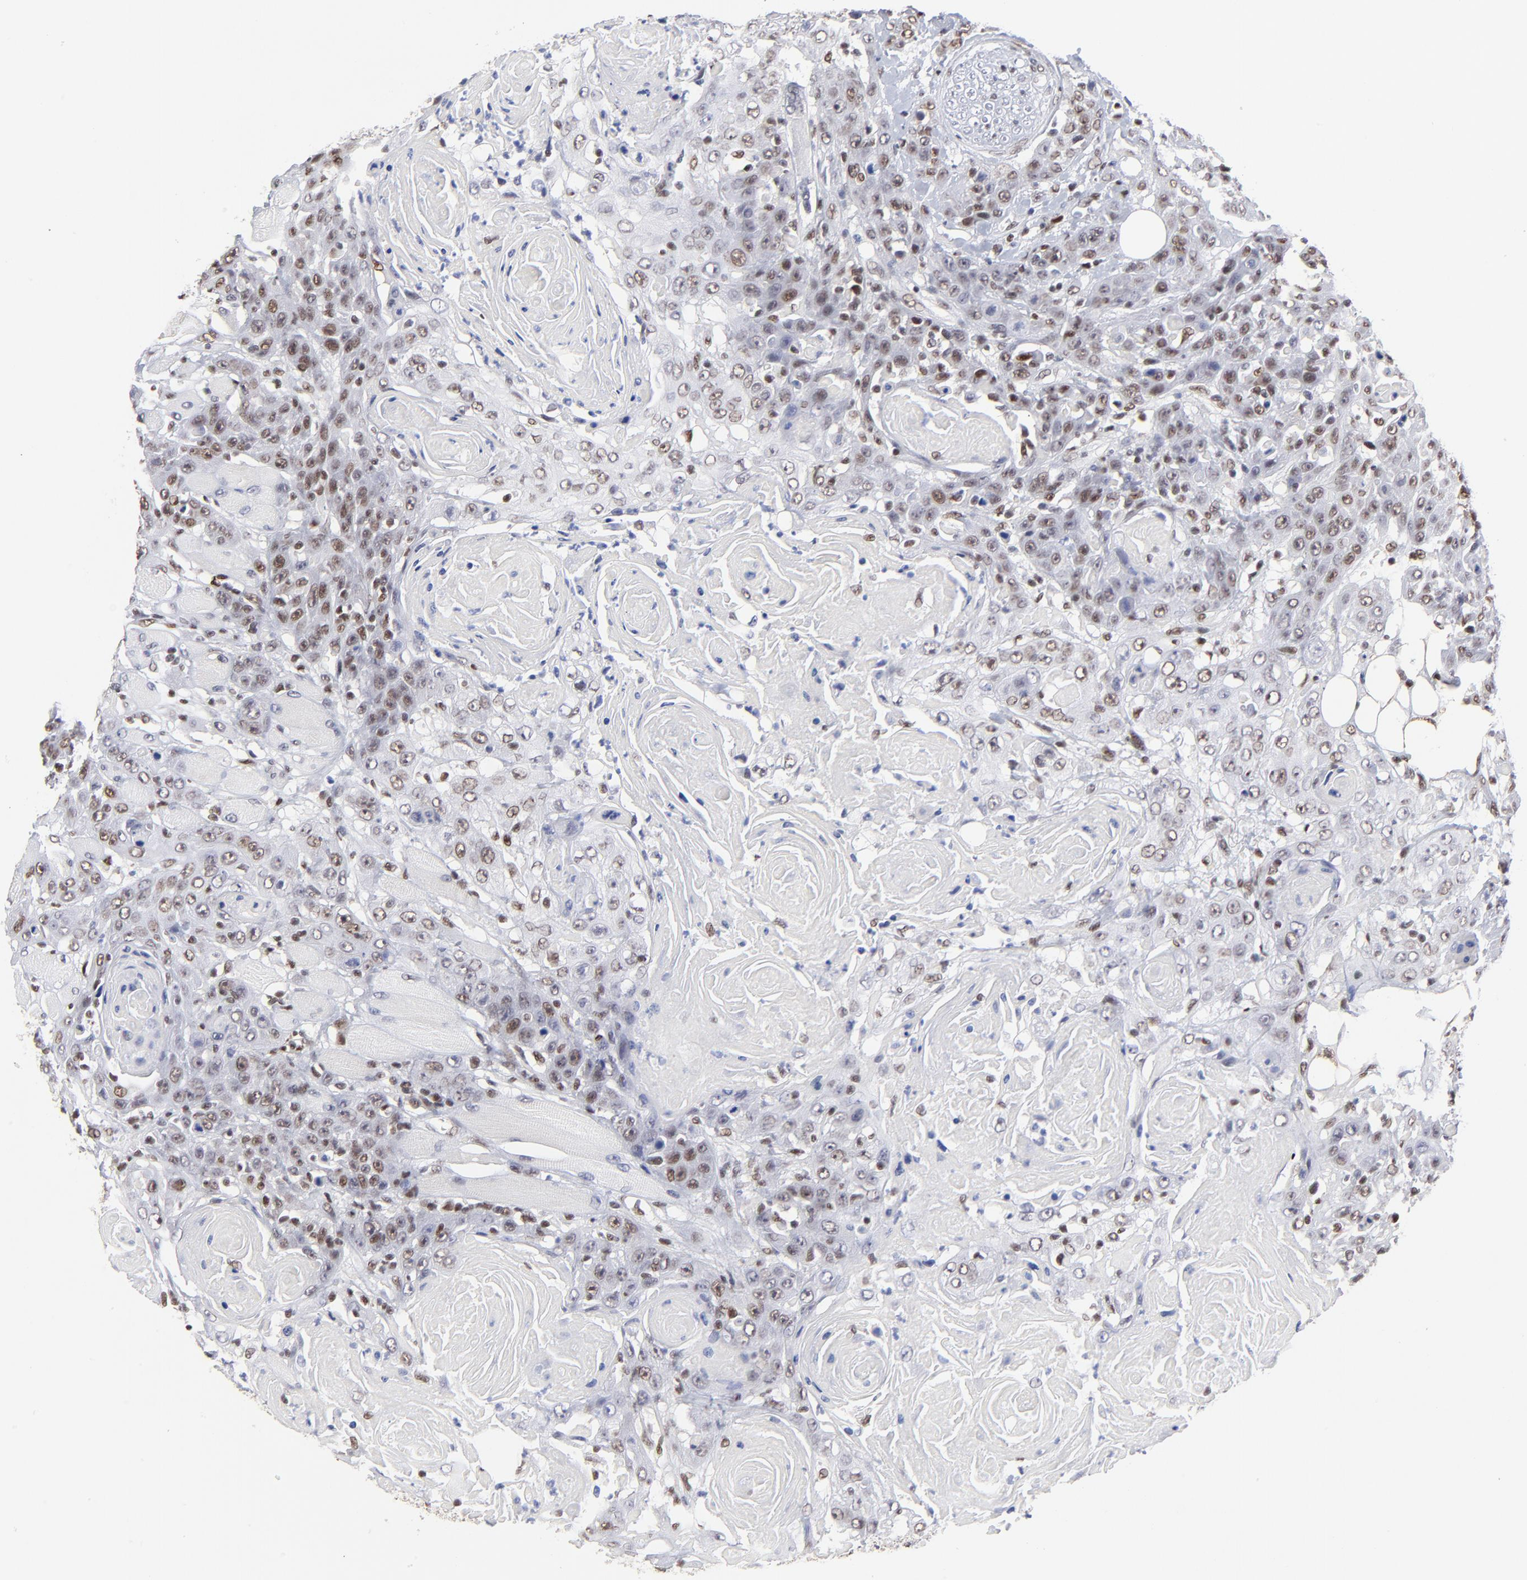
{"staining": {"intensity": "moderate", "quantity": ">75%", "location": "nuclear"}, "tissue": "head and neck cancer", "cell_type": "Tumor cells", "image_type": "cancer", "snomed": [{"axis": "morphology", "description": "Squamous cell carcinoma, NOS"}, {"axis": "topography", "description": "Head-Neck"}], "caption": "Immunohistochemical staining of head and neck cancer reveals moderate nuclear protein staining in about >75% of tumor cells.", "gene": "ZMYM3", "patient": {"sex": "female", "age": 84}}